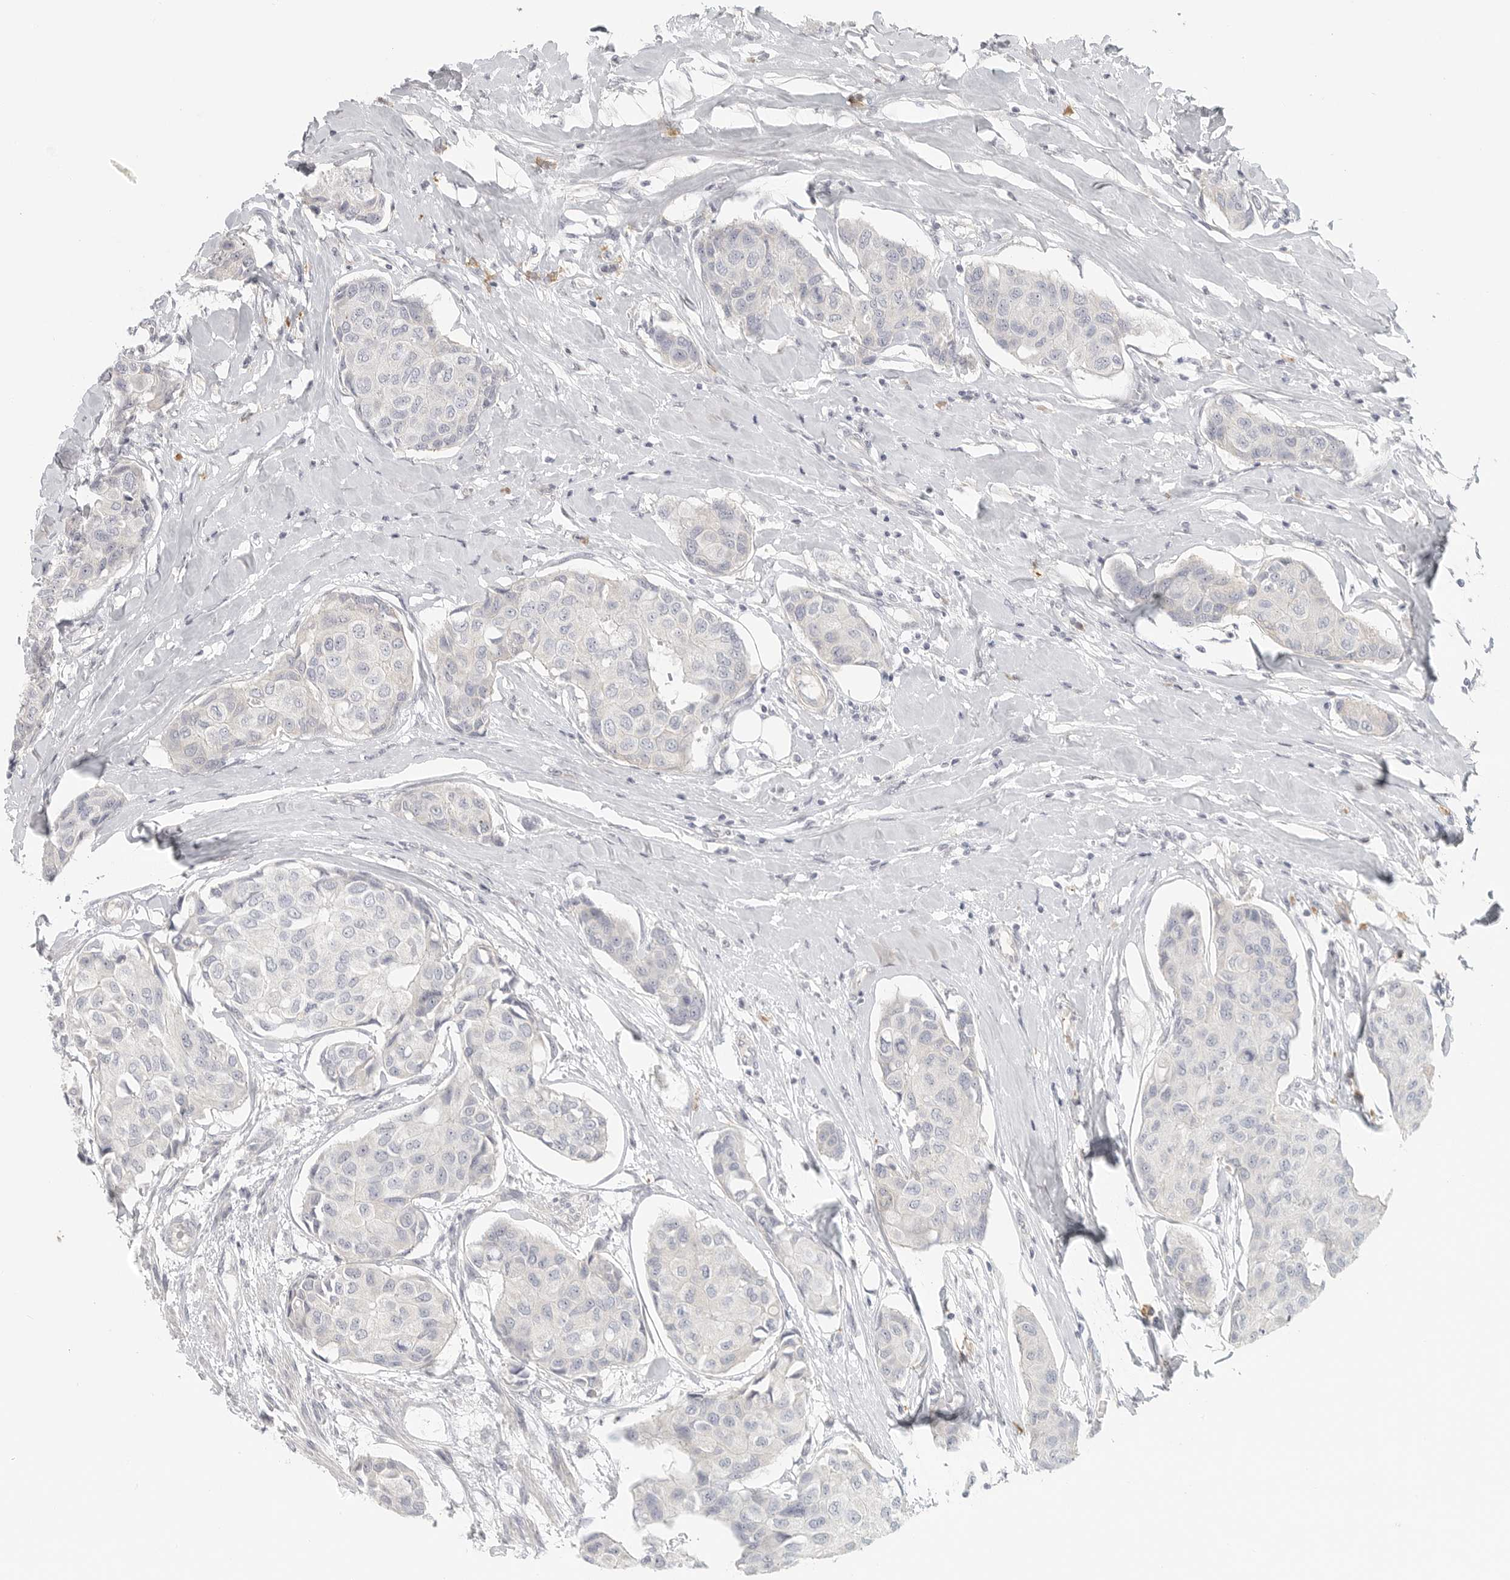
{"staining": {"intensity": "negative", "quantity": "none", "location": "none"}, "tissue": "breast cancer", "cell_type": "Tumor cells", "image_type": "cancer", "snomed": [{"axis": "morphology", "description": "Duct carcinoma"}, {"axis": "topography", "description": "Breast"}], "caption": "Tumor cells show no significant protein expression in breast intraductal carcinoma.", "gene": "SLC25A36", "patient": {"sex": "female", "age": 80}}